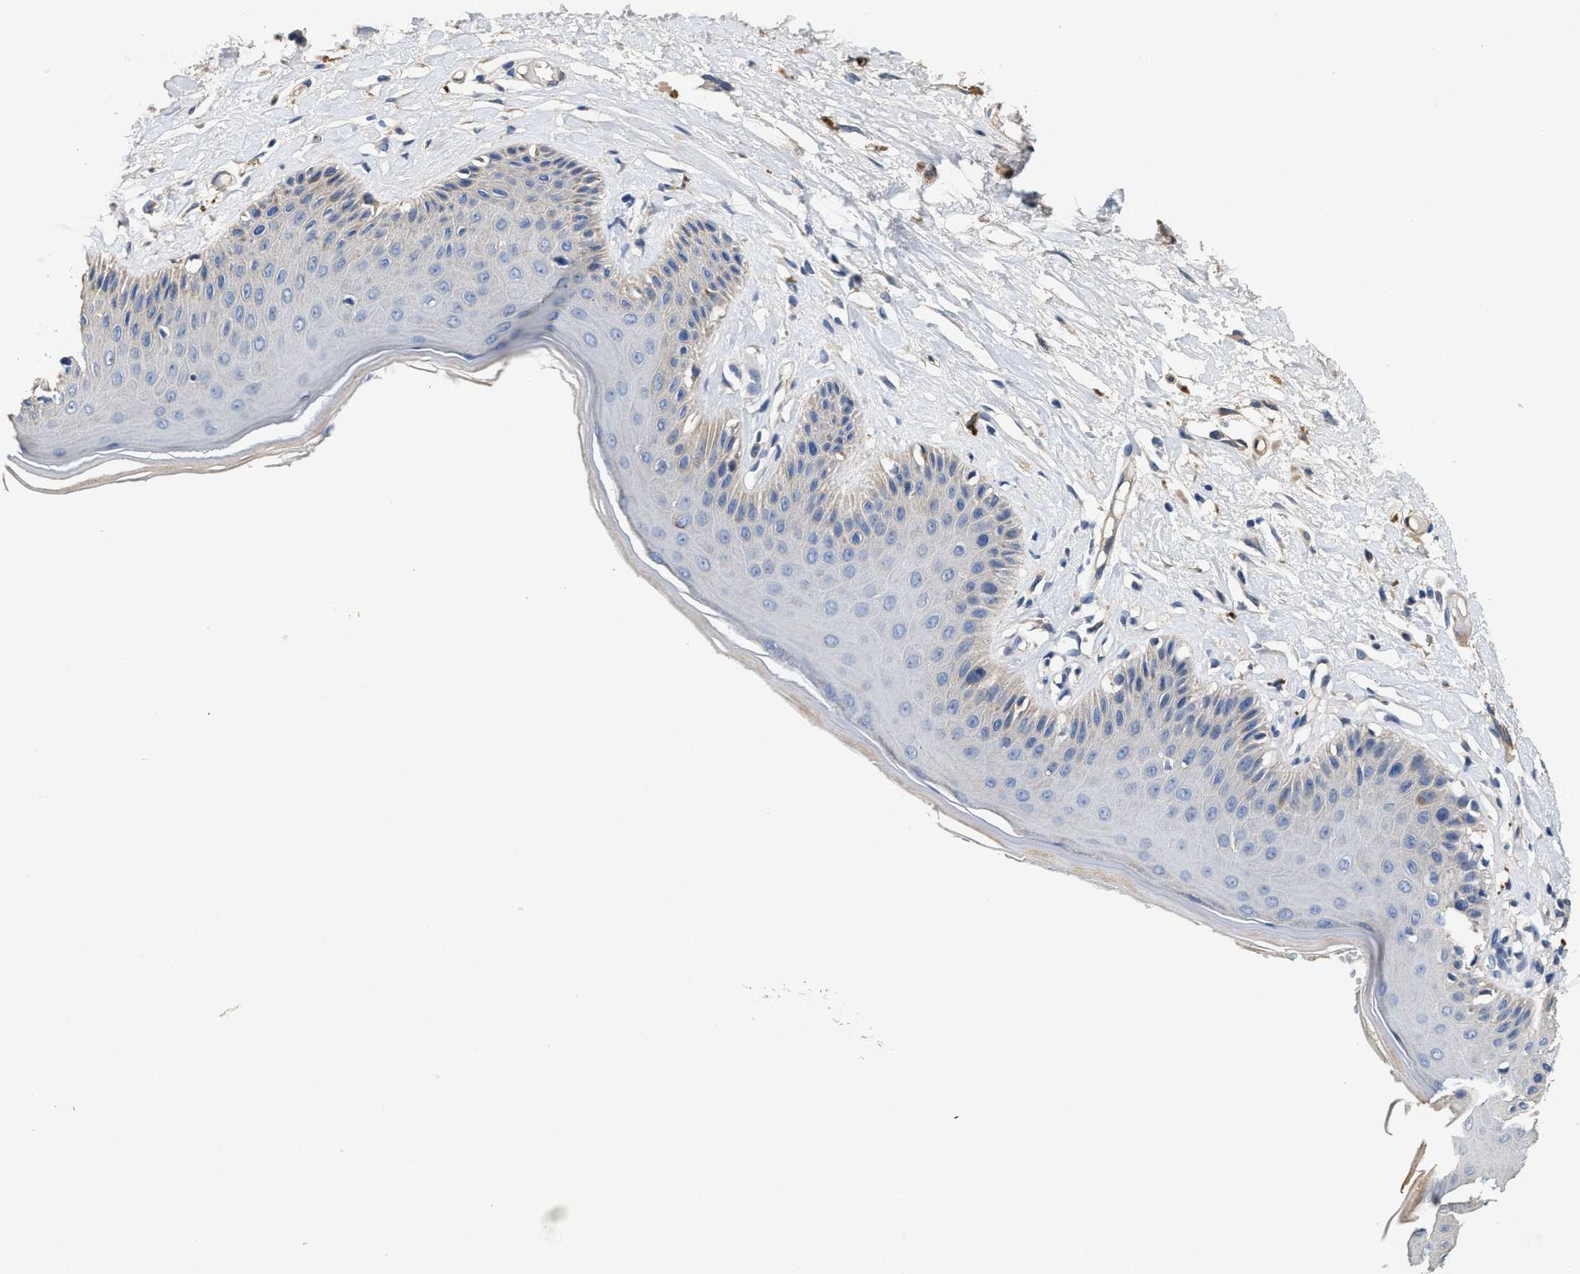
{"staining": {"intensity": "moderate", "quantity": "<25%", "location": "cytoplasmic/membranous"}, "tissue": "skin", "cell_type": "Epidermal cells", "image_type": "normal", "snomed": [{"axis": "morphology", "description": "Normal tissue, NOS"}, {"axis": "topography", "description": "Vulva"}], "caption": "The micrograph exhibits immunohistochemical staining of unremarkable skin. There is moderate cytoplasmic/membranous positivity is seen in about <25% of epidermal cells.", "gene": "PEG10", "patient": {"sex": "female", "age": 73}}